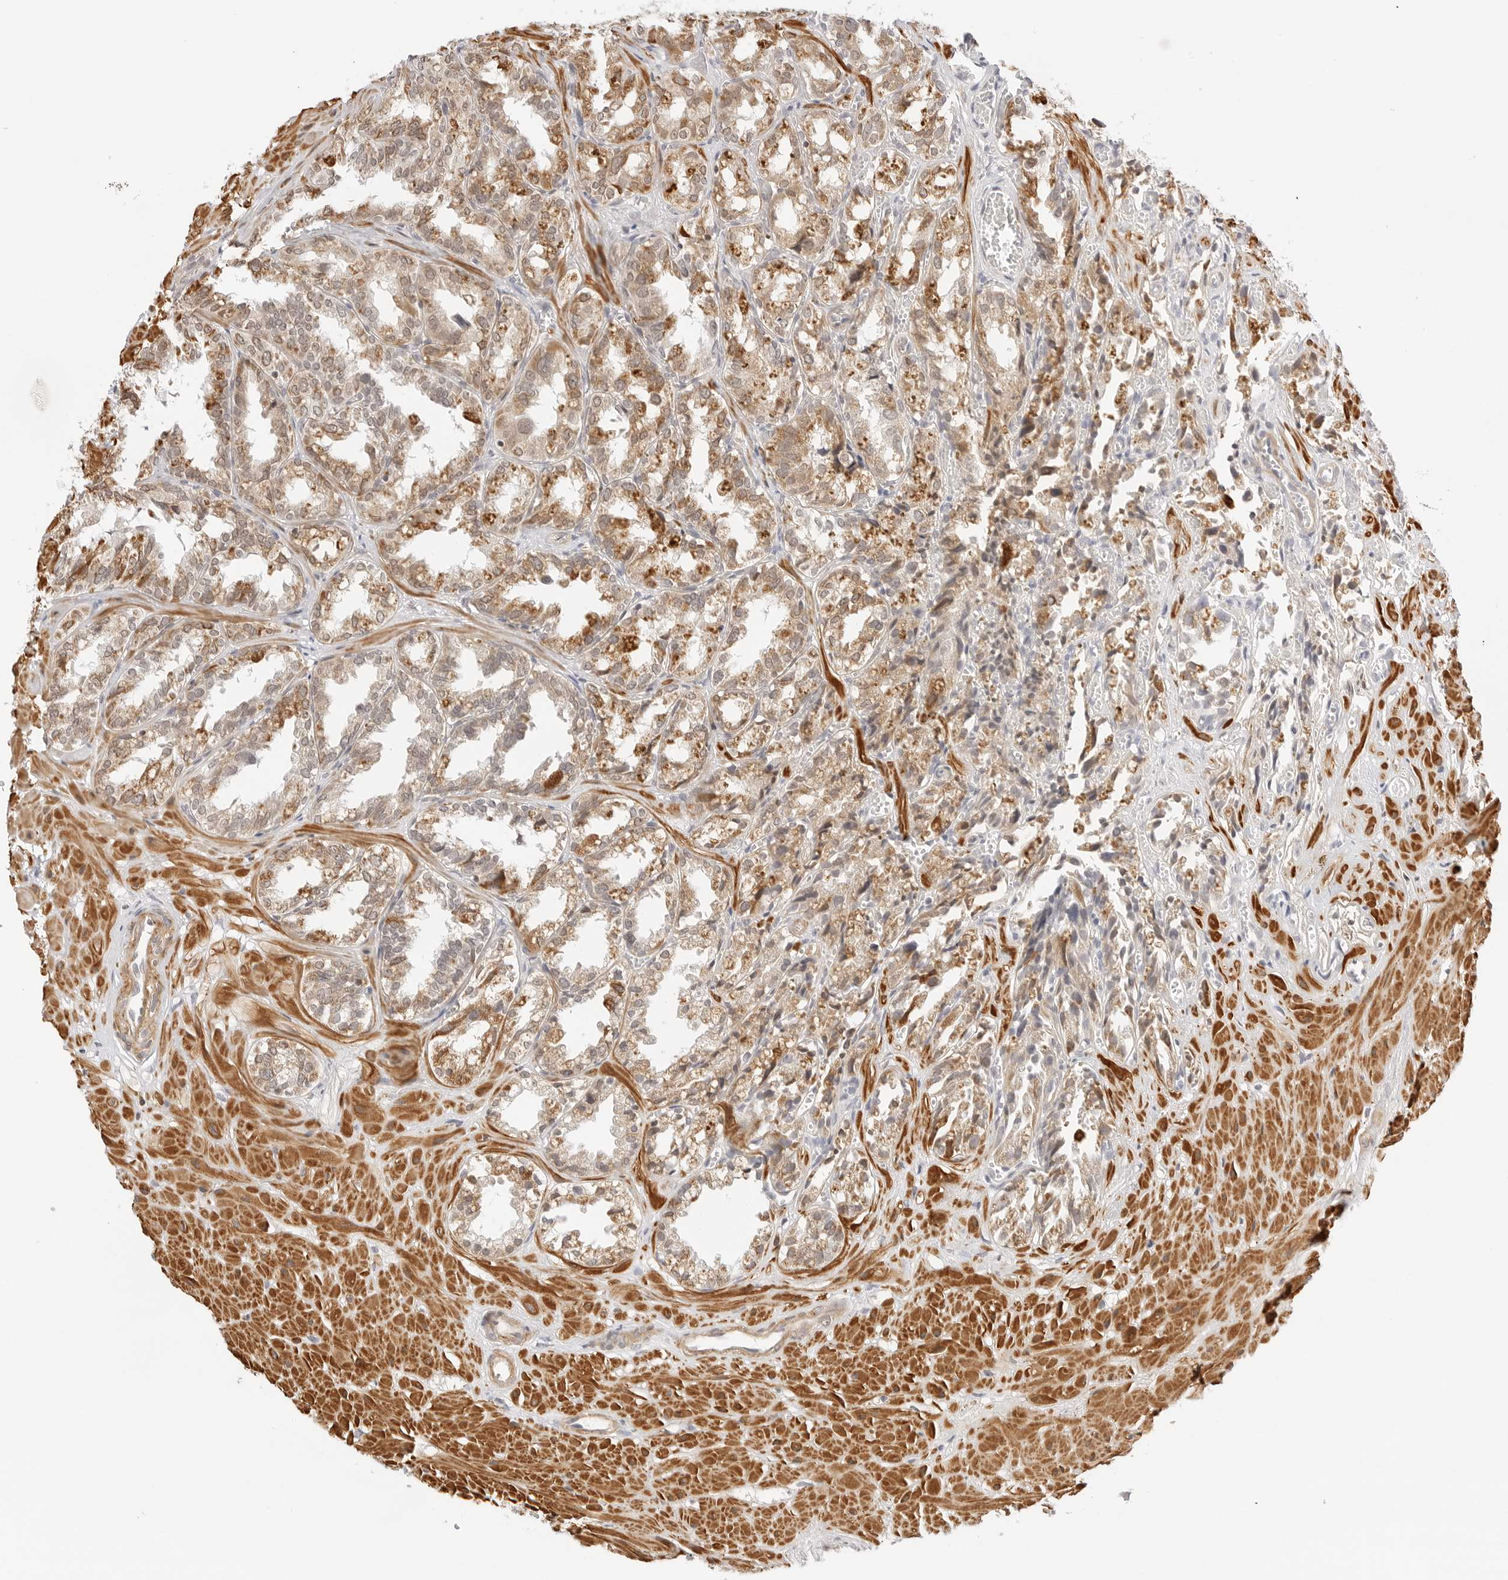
{"staining": {"intensity": "weak", "quantity": ">75%", "location": "cytoplasmic/membranous,nuclear"}, "tissue": "seminal vesicle", "cell_type": "Glandular cells", "image_type": "normal", "snomed": [{"axis": "morphology", "description": "Normal tissue, NOS"}, {"axis": "topography", "description": "Prostate"}, {"axis": "topography", "description": "Seminal veicle"}], "caption": "Protein analysis of unremarkable seminal vesicle shows weak cytoplasmic/membranous,nuclear expression in approximately >75% of glandular cells.", "gene": "GORAB", "patient": {"sex": "male", "age": 51}}